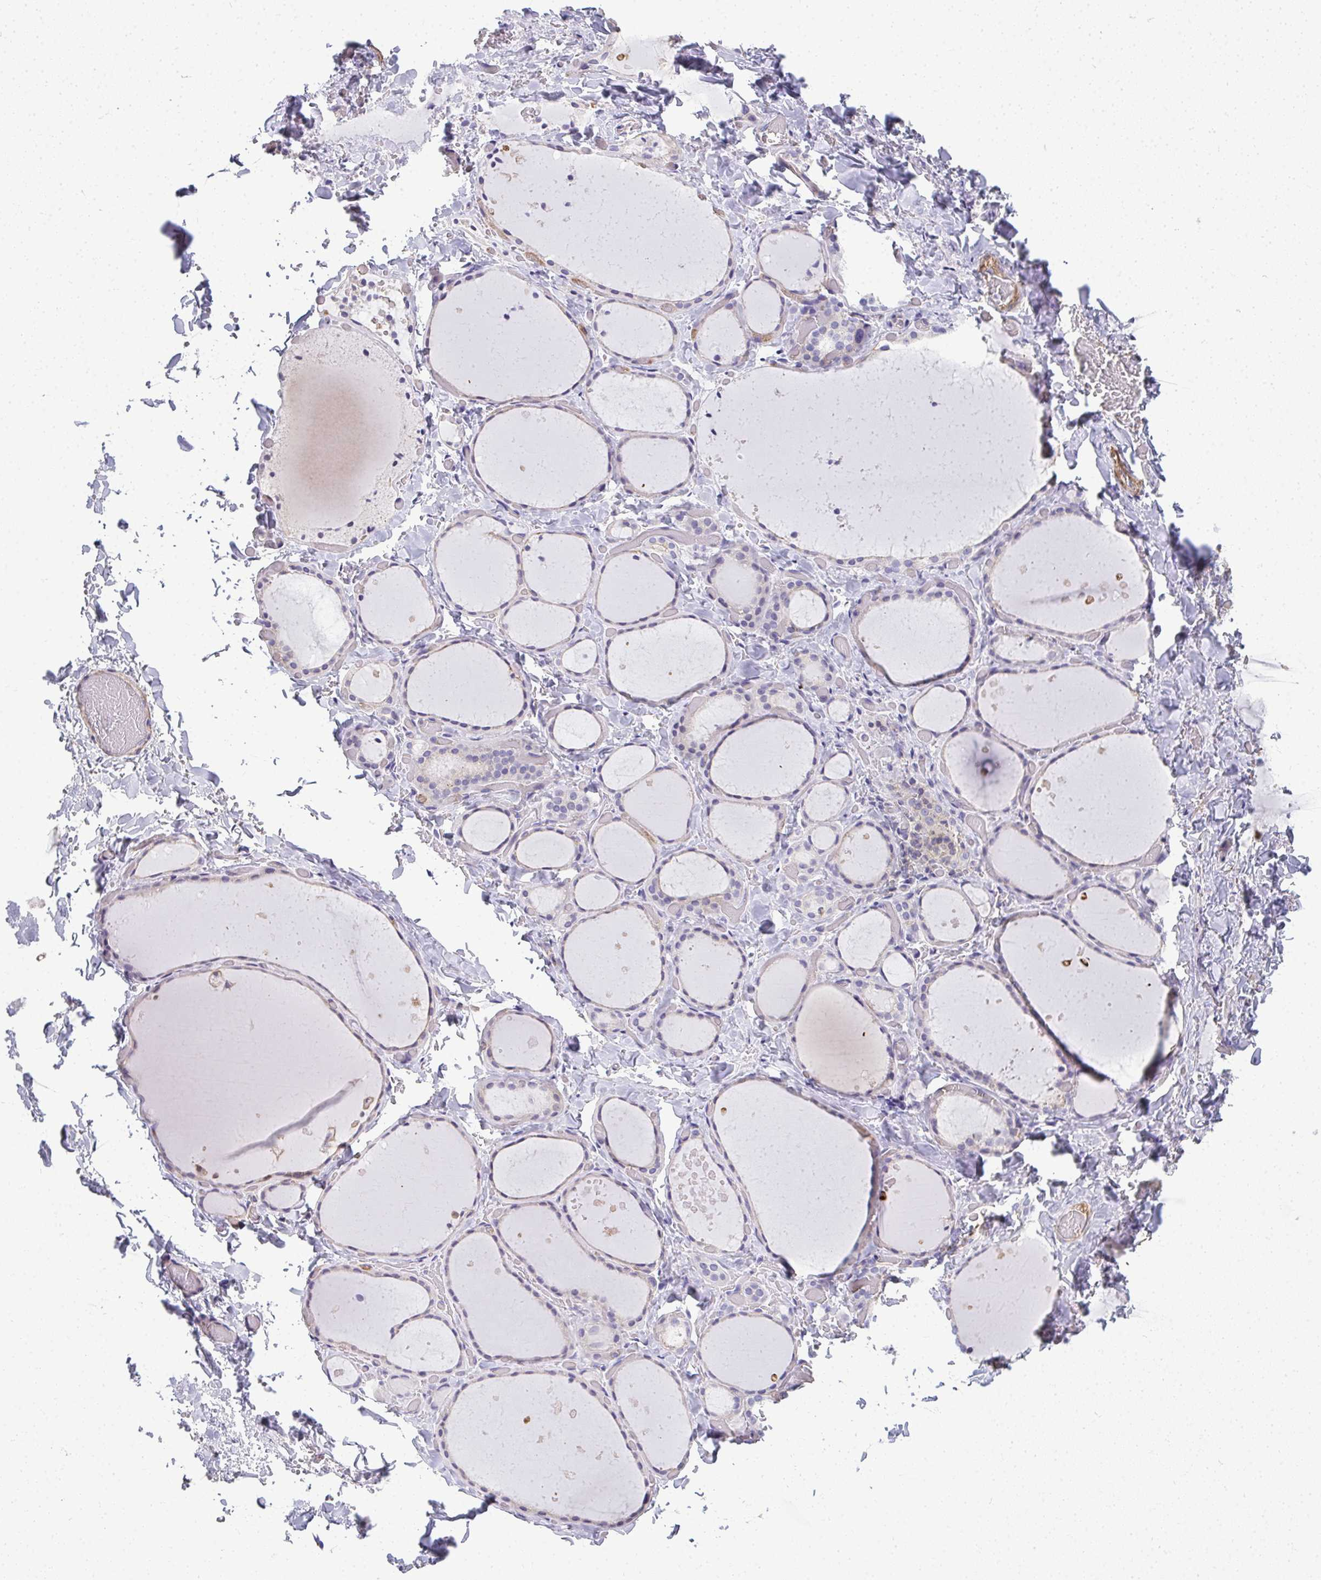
{"staining": {"intensity": "negative", "quantity": "none", "location": "none"}, "tissue": "thyroid gland", "cell_type": "Glandular cells", "image_type": "normal", "snomed": [{"axis": "morphology", "description": "Normal tissue, NOS"}, {"axis": "topography", "description": "Thyroid gland"}], "caption": "Immunohistochemistry image of benign thyroid gland stained for a protein (brown), which displays no positivity in glandular cells.", "gene": "MYL1", "patient": {"sex": "female", "age": 36}}